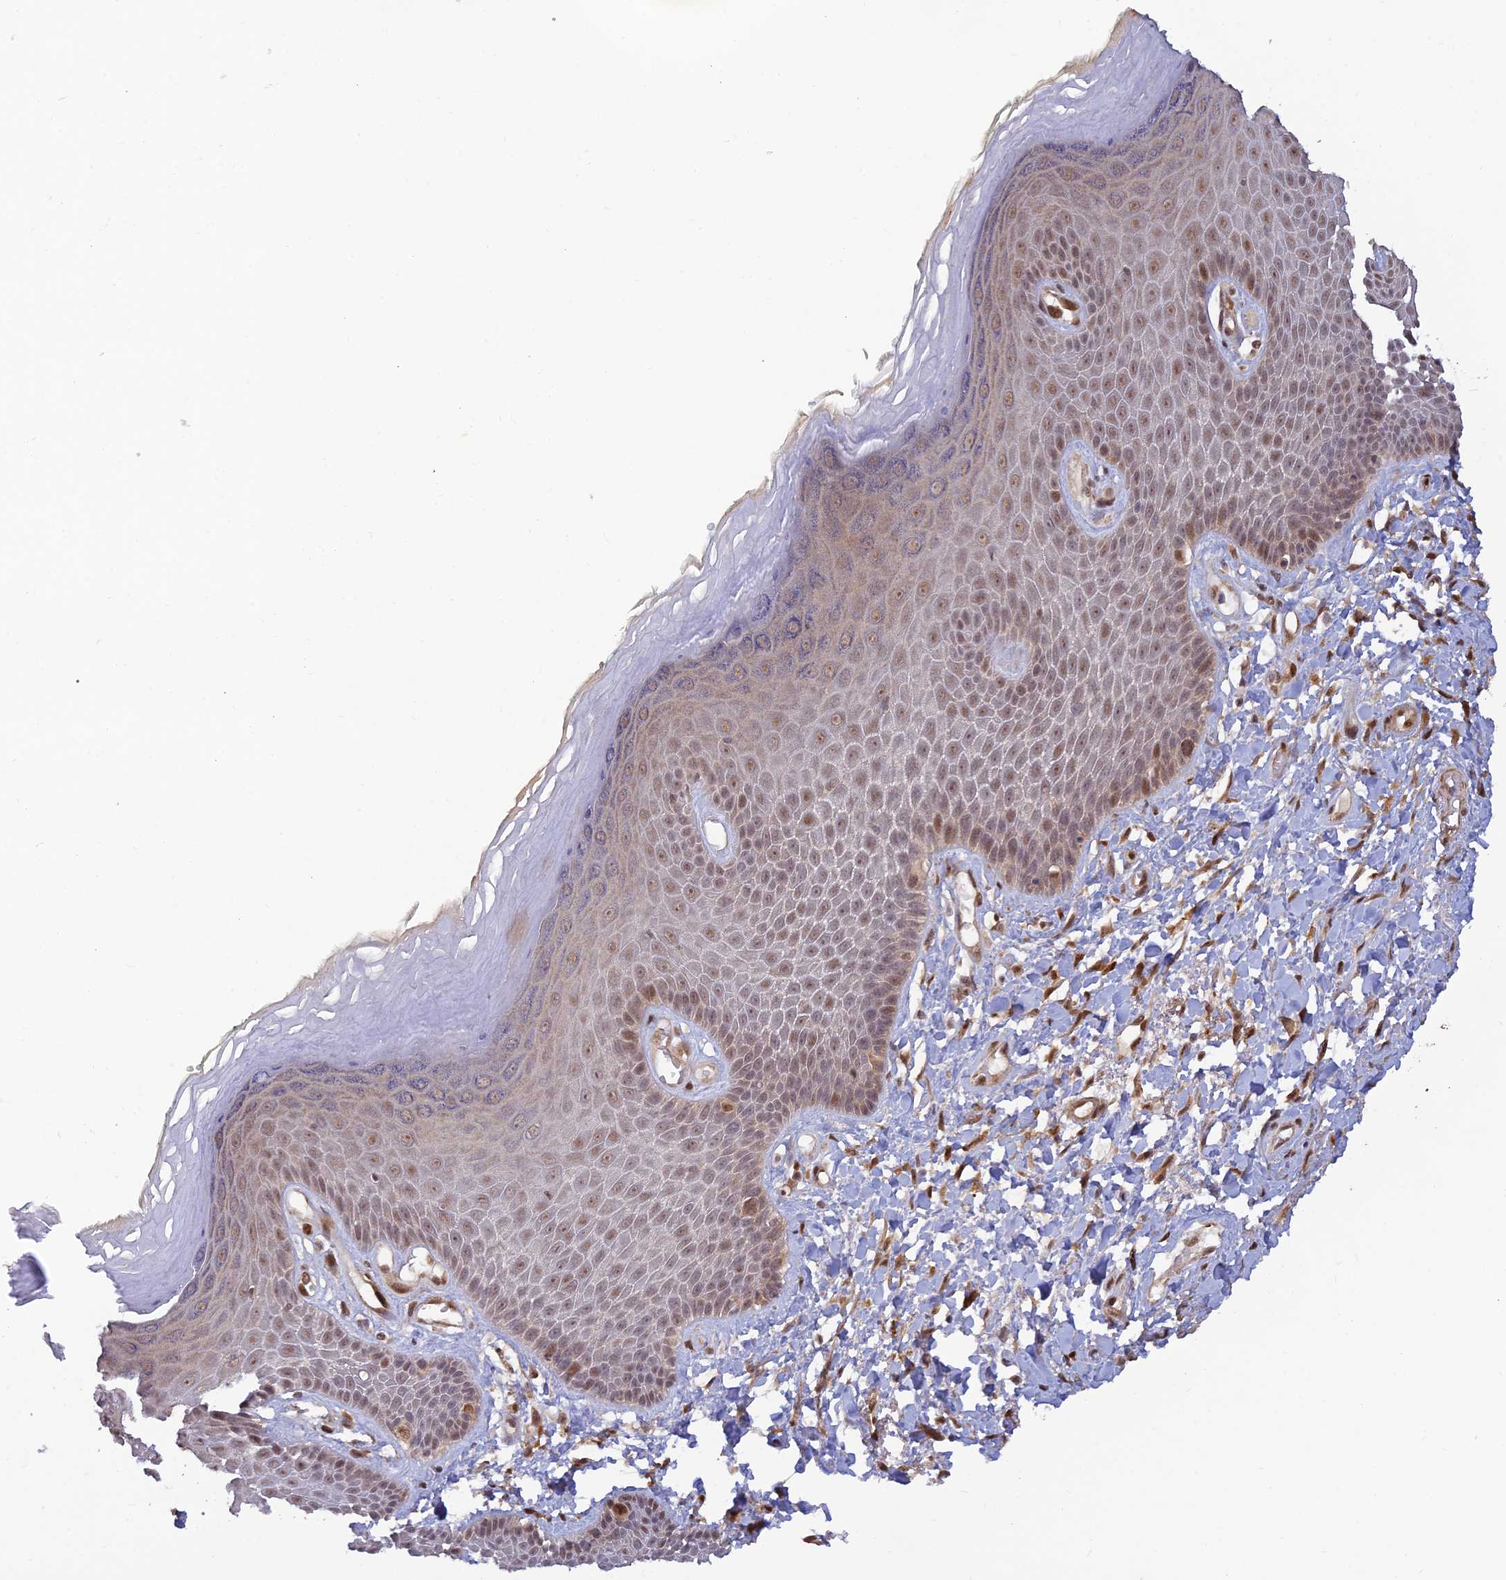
{"staining": {"intensity": "weak", "quantity": ">75%", "location": "nuclear"}, "tissue": "skin", "cell_type": "Epidermal cells", "image_type": "normal", "snomed": [{"axis": "morphology", "description": "Normal tissue, NOS"}, {"axis": "topography", "description": "Anal"}], "caption": "Skin was stained to show a protein in brown. There is low levels of weak nuclear staining in about >75% of epidermal cells. (DAB (3,3'-diaminobenzidine) IHC with brightfield microscopy, high magnification).", "gene": "ZNF565", "patient": {"sex": "male", "age": 78}}